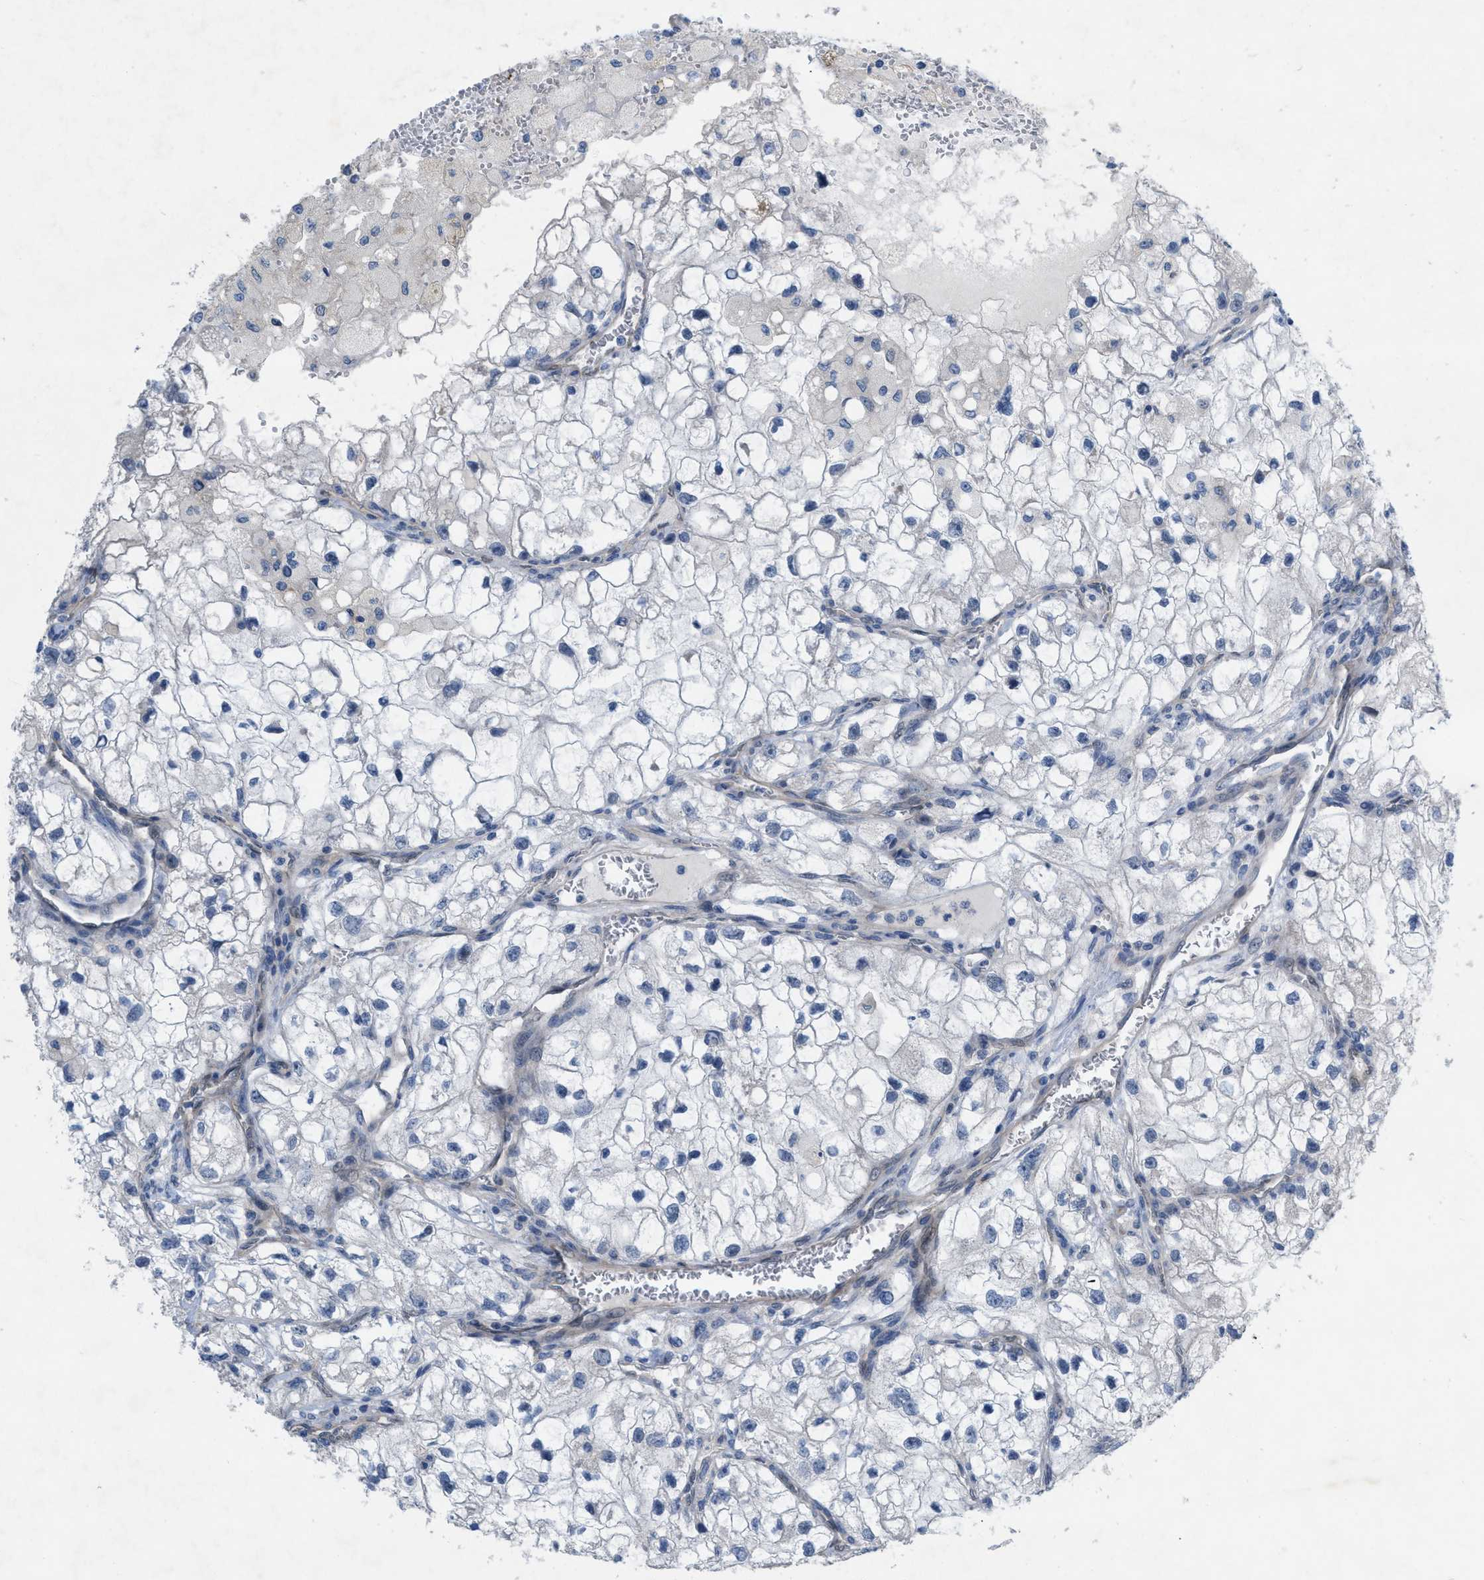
{"staining": {"intensity": "negative", "quantity": "none", "location": "none"}, "tissue": "renal cancer", "cell_type": "Tumor cells", "image_type": "cancer", "snomed": [{"axis": "morphology", "description": "Adenocarcinoma, NOS"}, {"axis": "topography", "description": "Kidney"}], "caption": "Immunohistochemistry of human renal adenocarcinoma displays no staining in tumor cells.", "gene": "NDEL1", "patient": {"sex": "female", "age": 70}}